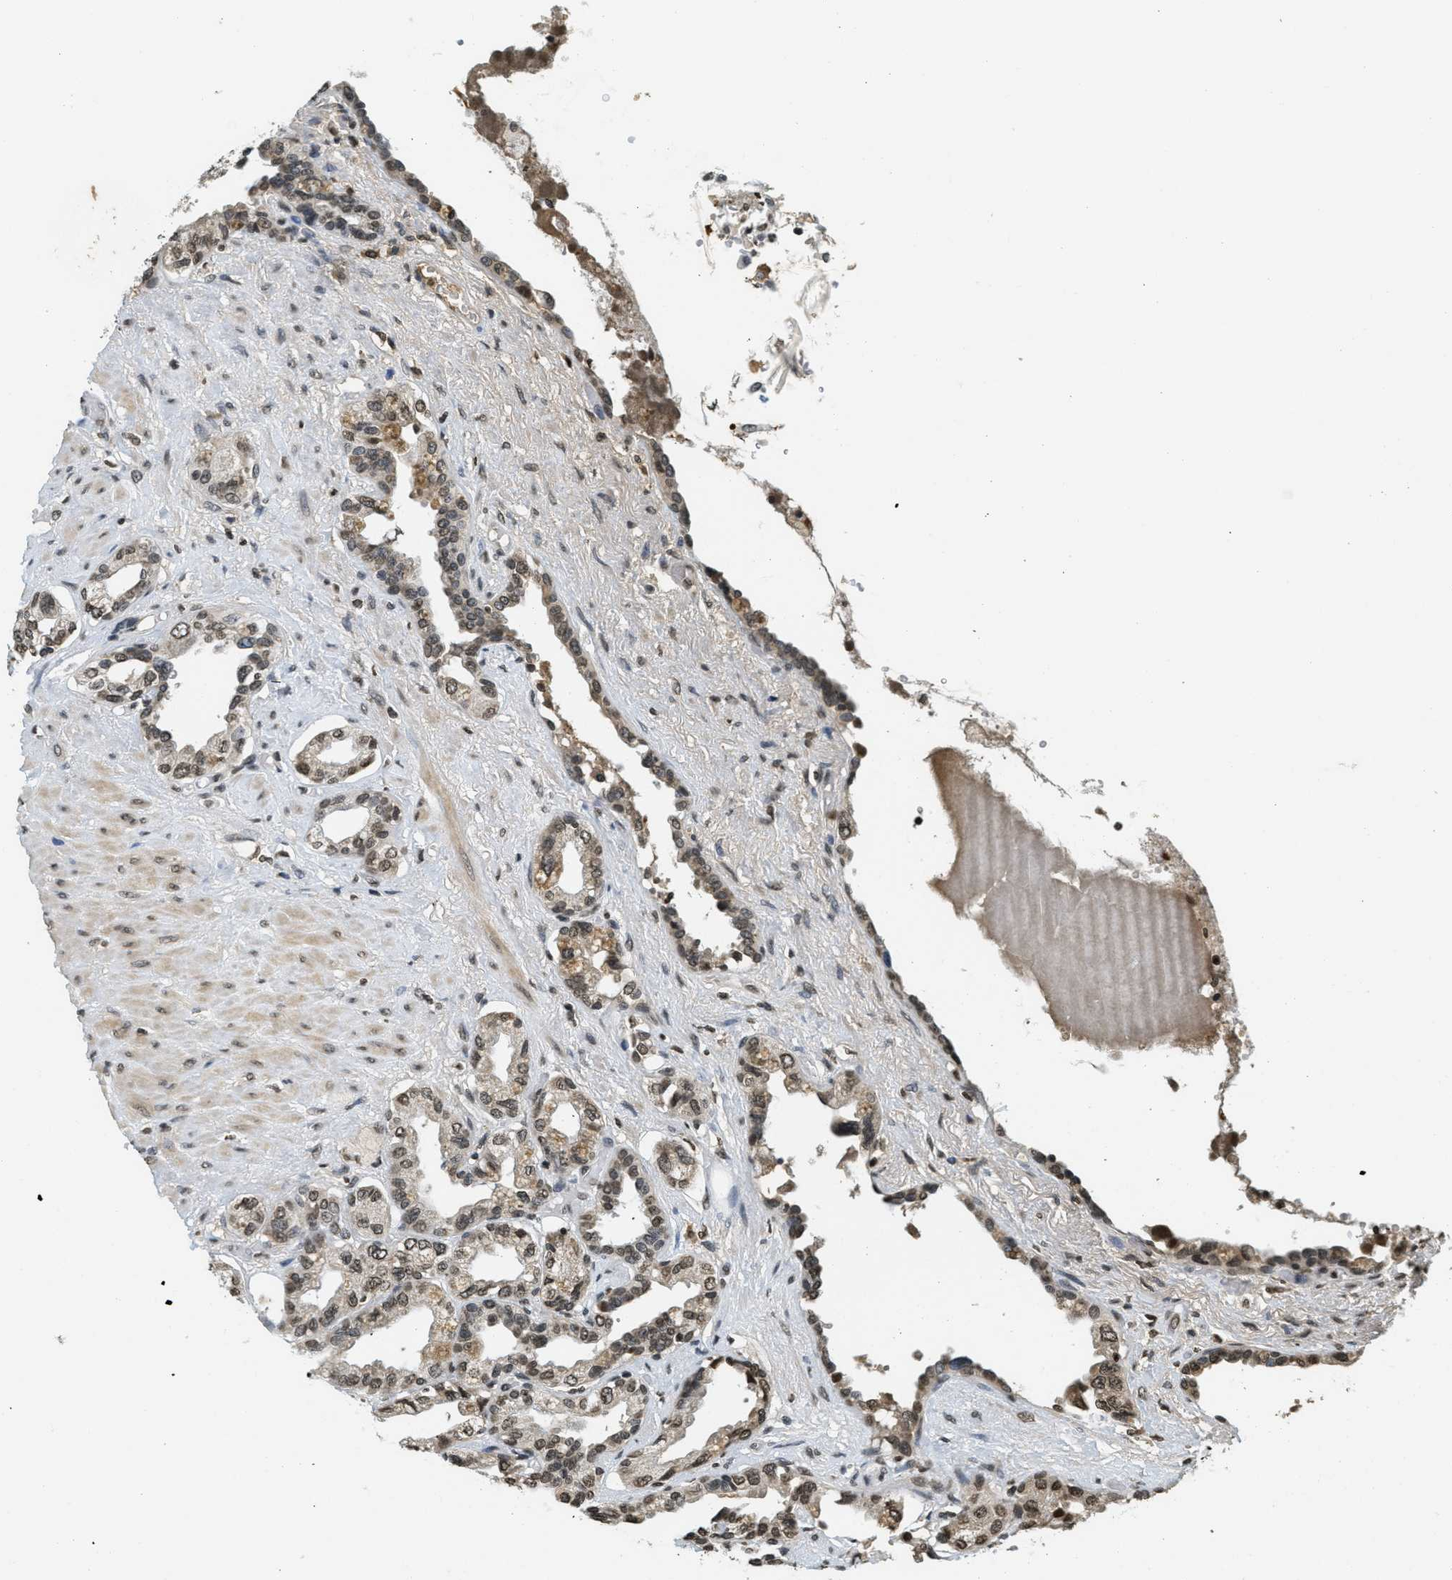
{"staining": {"intensity": "moderate", "quantity": ">75%", "location": "nuclear"}, "tissue": "seminal vesicle", "cell_type": "Glandular cells", "image_type": "normal", "snomed": [{"axis": "morphology", "description": "Normal tissue, NOS"}, {"axis": "topography", "description": "Seminal veicle"}], "caption": "The image displays a brown stain indicating the presence of a protein in the nuclear of glandular cells in seminal vesicle.", "gene": "LDB2", "patient": {"sex": "male", "age": 61}}